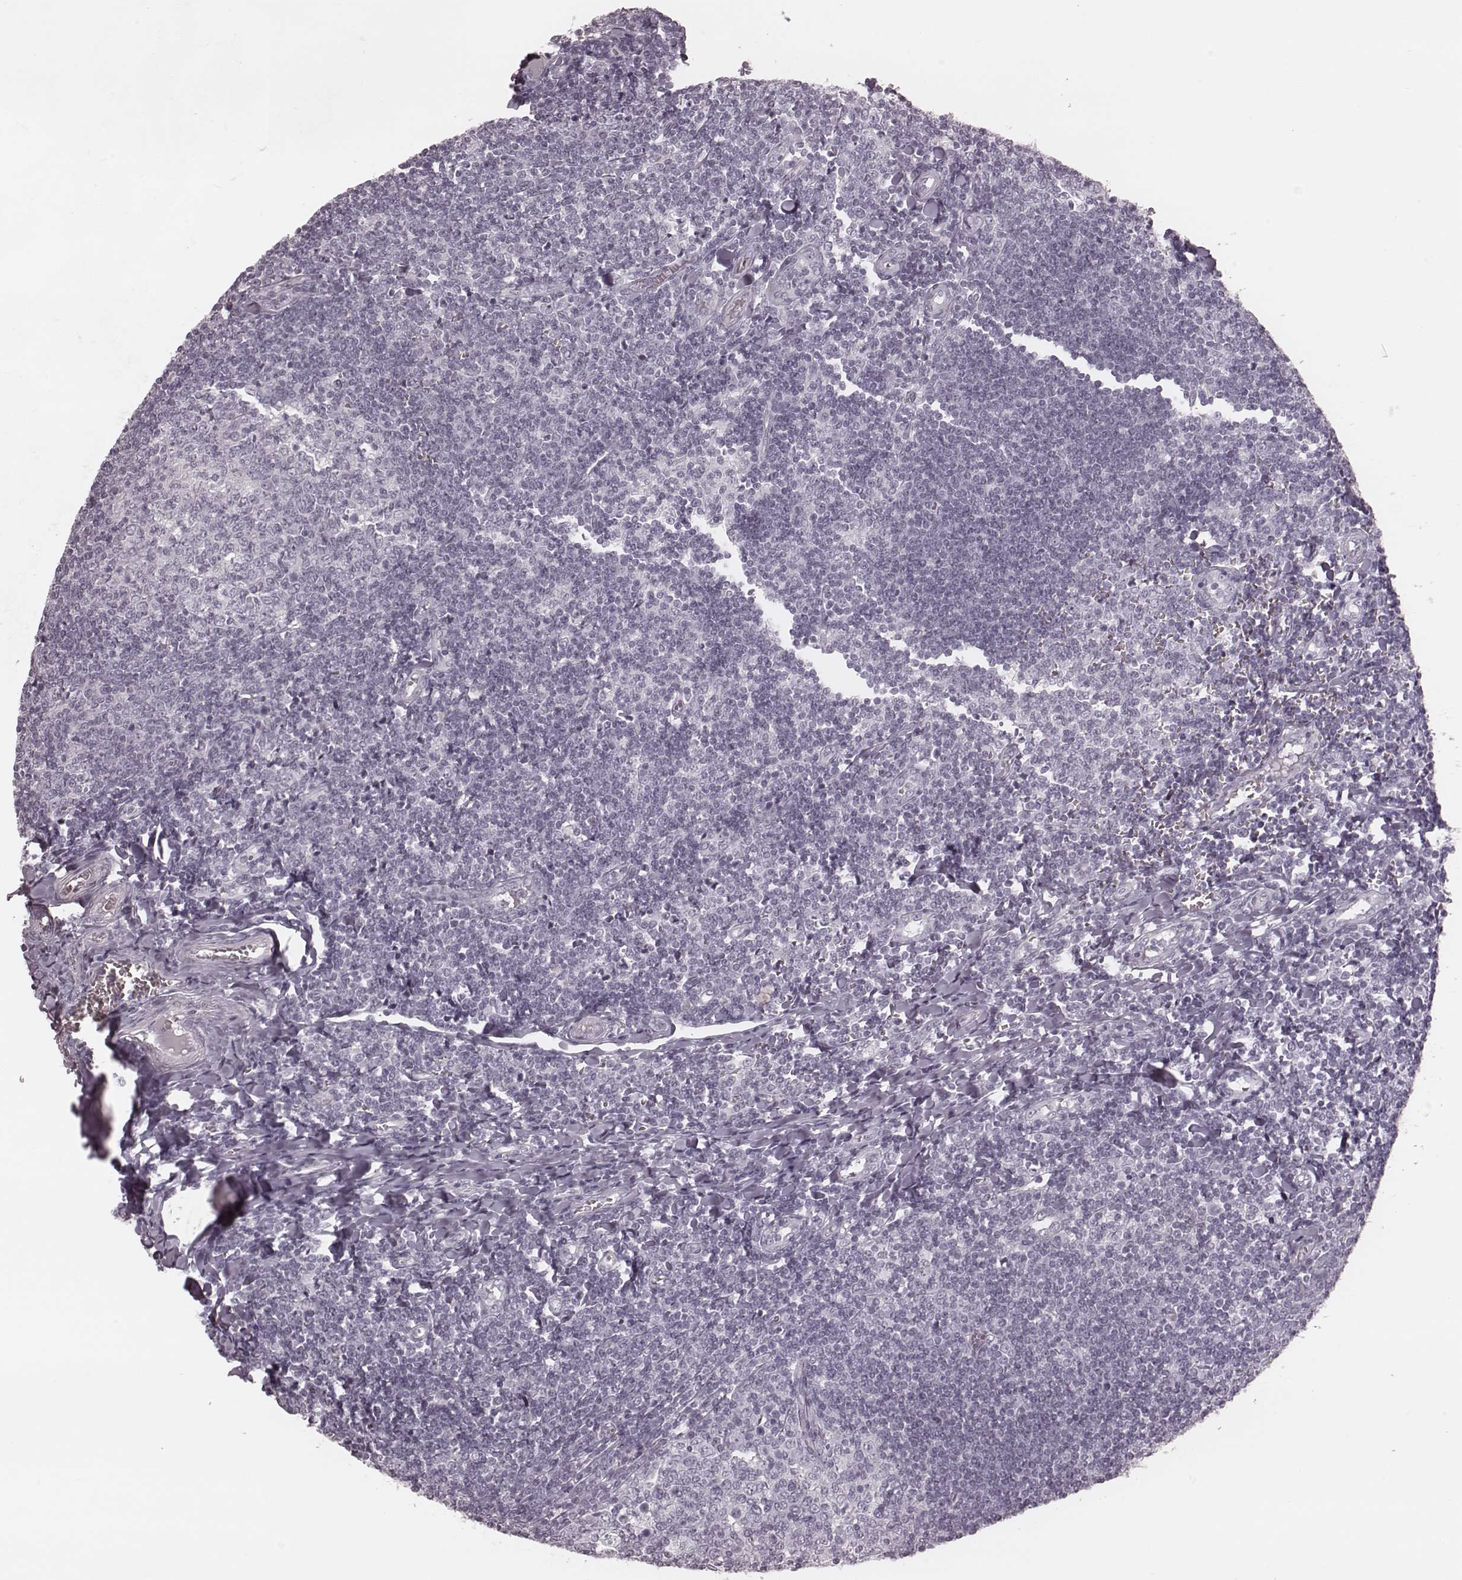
{"staining": {"intensity": "negative", "quantity": "none", "location": "none"}, "tissue": "tonsil", "cell_type": "Germinal center cells", "image_type": "normal", "snomed": [{"axis": "morphology", "description": "Normal tissue, NOS"}, {"axis": "topography", "description": "Tonsil"}], "caption": "Immunohistochemistry (IHC) histopathology image of normal tonsil: tonsil stained with DAB (3,3'-diaminobenzidine) shows no significant protein staining in germinal center cells.", "gene": "KRT74", "patient": {"sex": "female", "age": 12}}